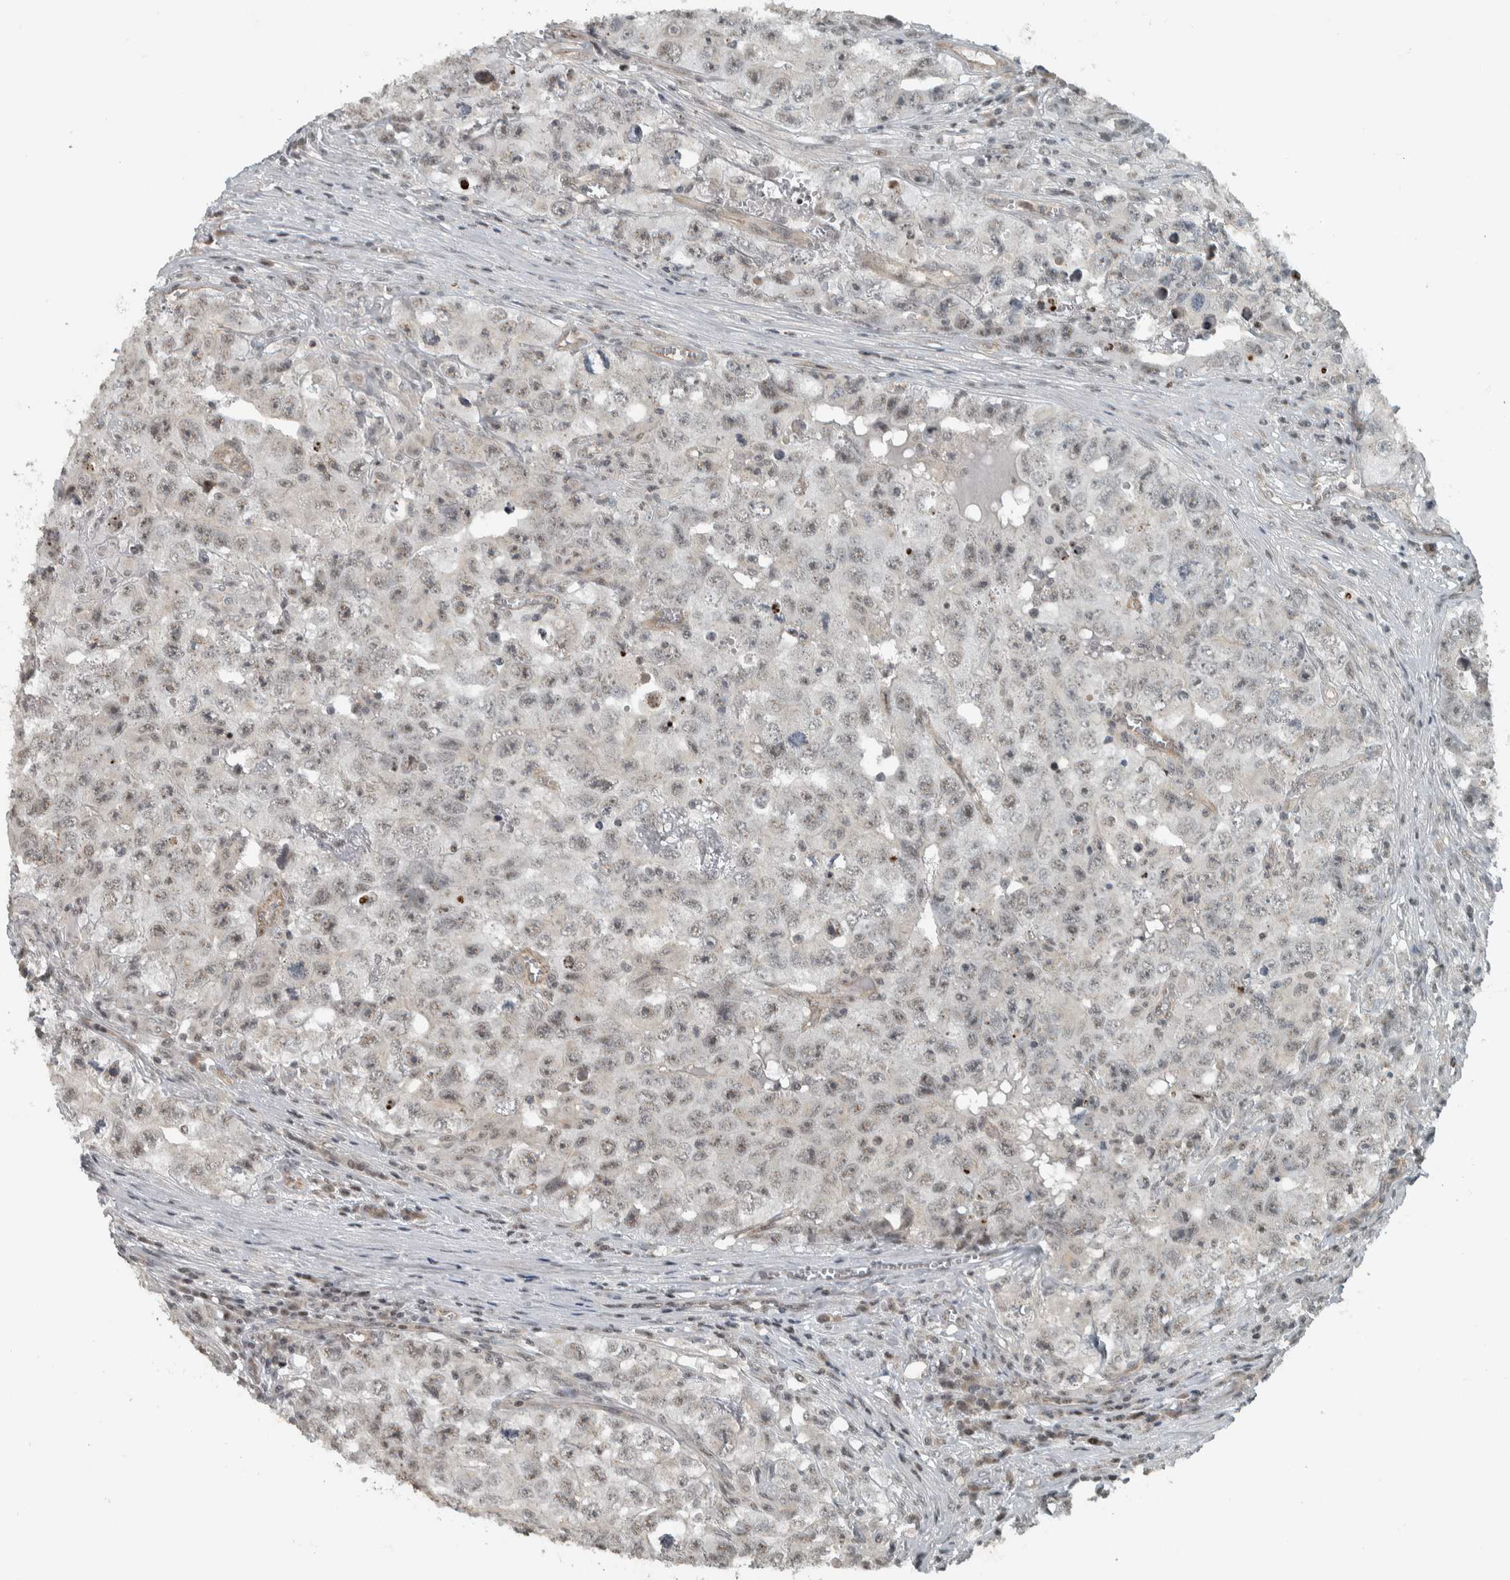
{"staining": {"intensity": "weak", "quantity": "<25%", "location": "cytoplasmic/membranous,nuclear"}, "tissue": "testis cancer", "cell_type": "Tumor cells", "image_type": "cancer", "snomed": [{"axis": "morphology", "description": "Seminoma, NOS"}, {"axis": "morphology", "description": "Carcinoma, Embryonal, NOS"}, {"axis": "topography", "description": "Testis"}], "caption": "A high-resolution photomicrograph shows immunohistochemistry (IHC) staining of testis cancer, which reveals no significant positivity in tumor cells.", "gene": "NAPG", "patient": {"sex": "male", "age": 43}}